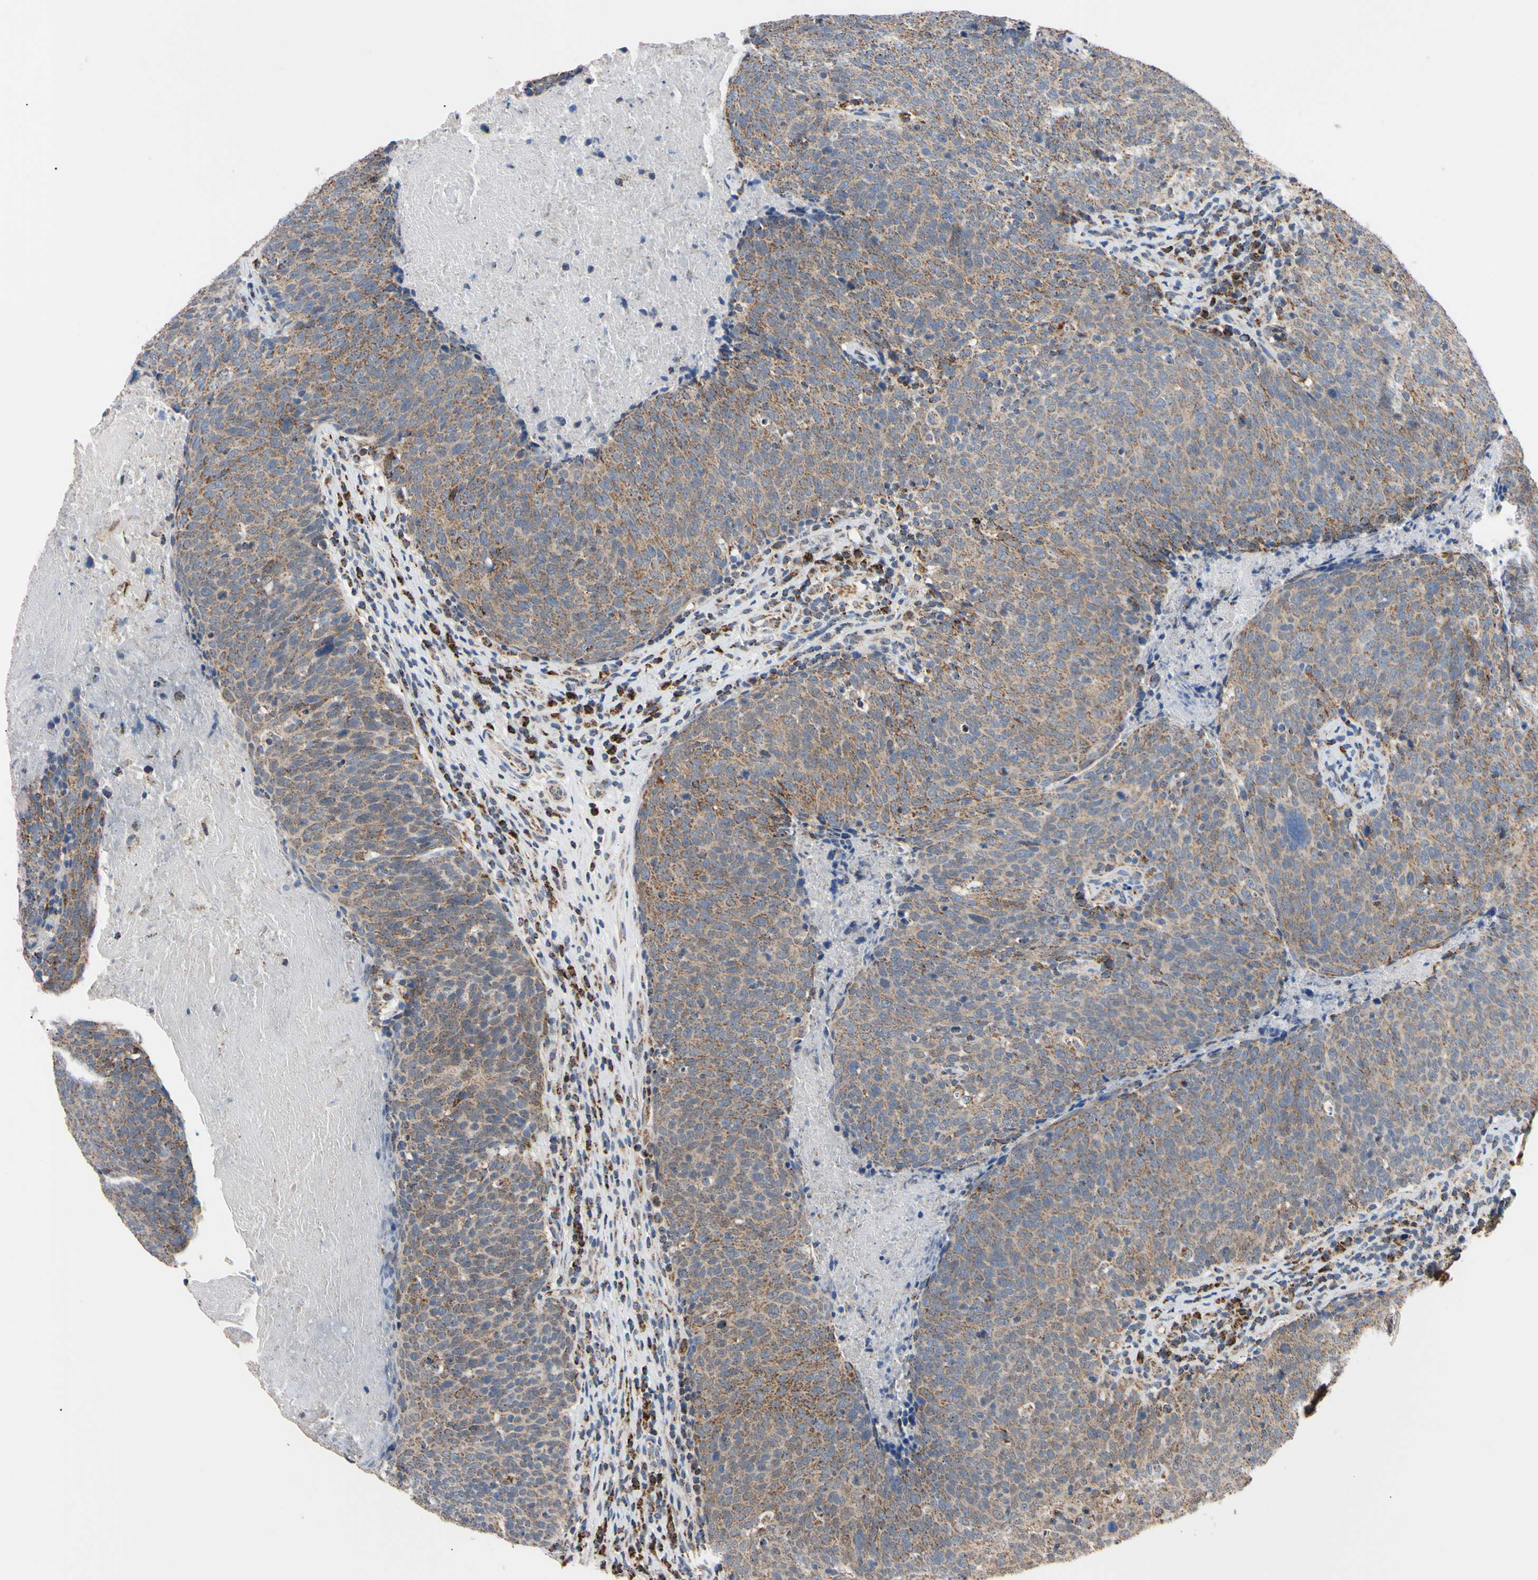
{"staining": {"intensity": "moderate", "quantity": ">75%", "location": "cytoplasmic/membranous"}, "tissue": "head and neck cancer", "cell_type": "Tumor cells", "image_type": "cancer", "snomed": [{"axis": "morphology", "description": "Squamous cell carcinoma, NOS"}, {"axis": "morphology", "description": "Squamous cell carcinoma, metastatic, NOS"}, {"axis": "topography", "description": "Lymph node"}, {"axis": "topography", "description": "Head-Neck"}], "caption": "Head and neck metastatic squamous cell carcinoma stained with a brown dye displays moderate cytoplasmic/membranous positive positivity in approximately >75% of tumor cells.", "gene": "CLPP", "patient": {"sex": "male", "age": 62}}